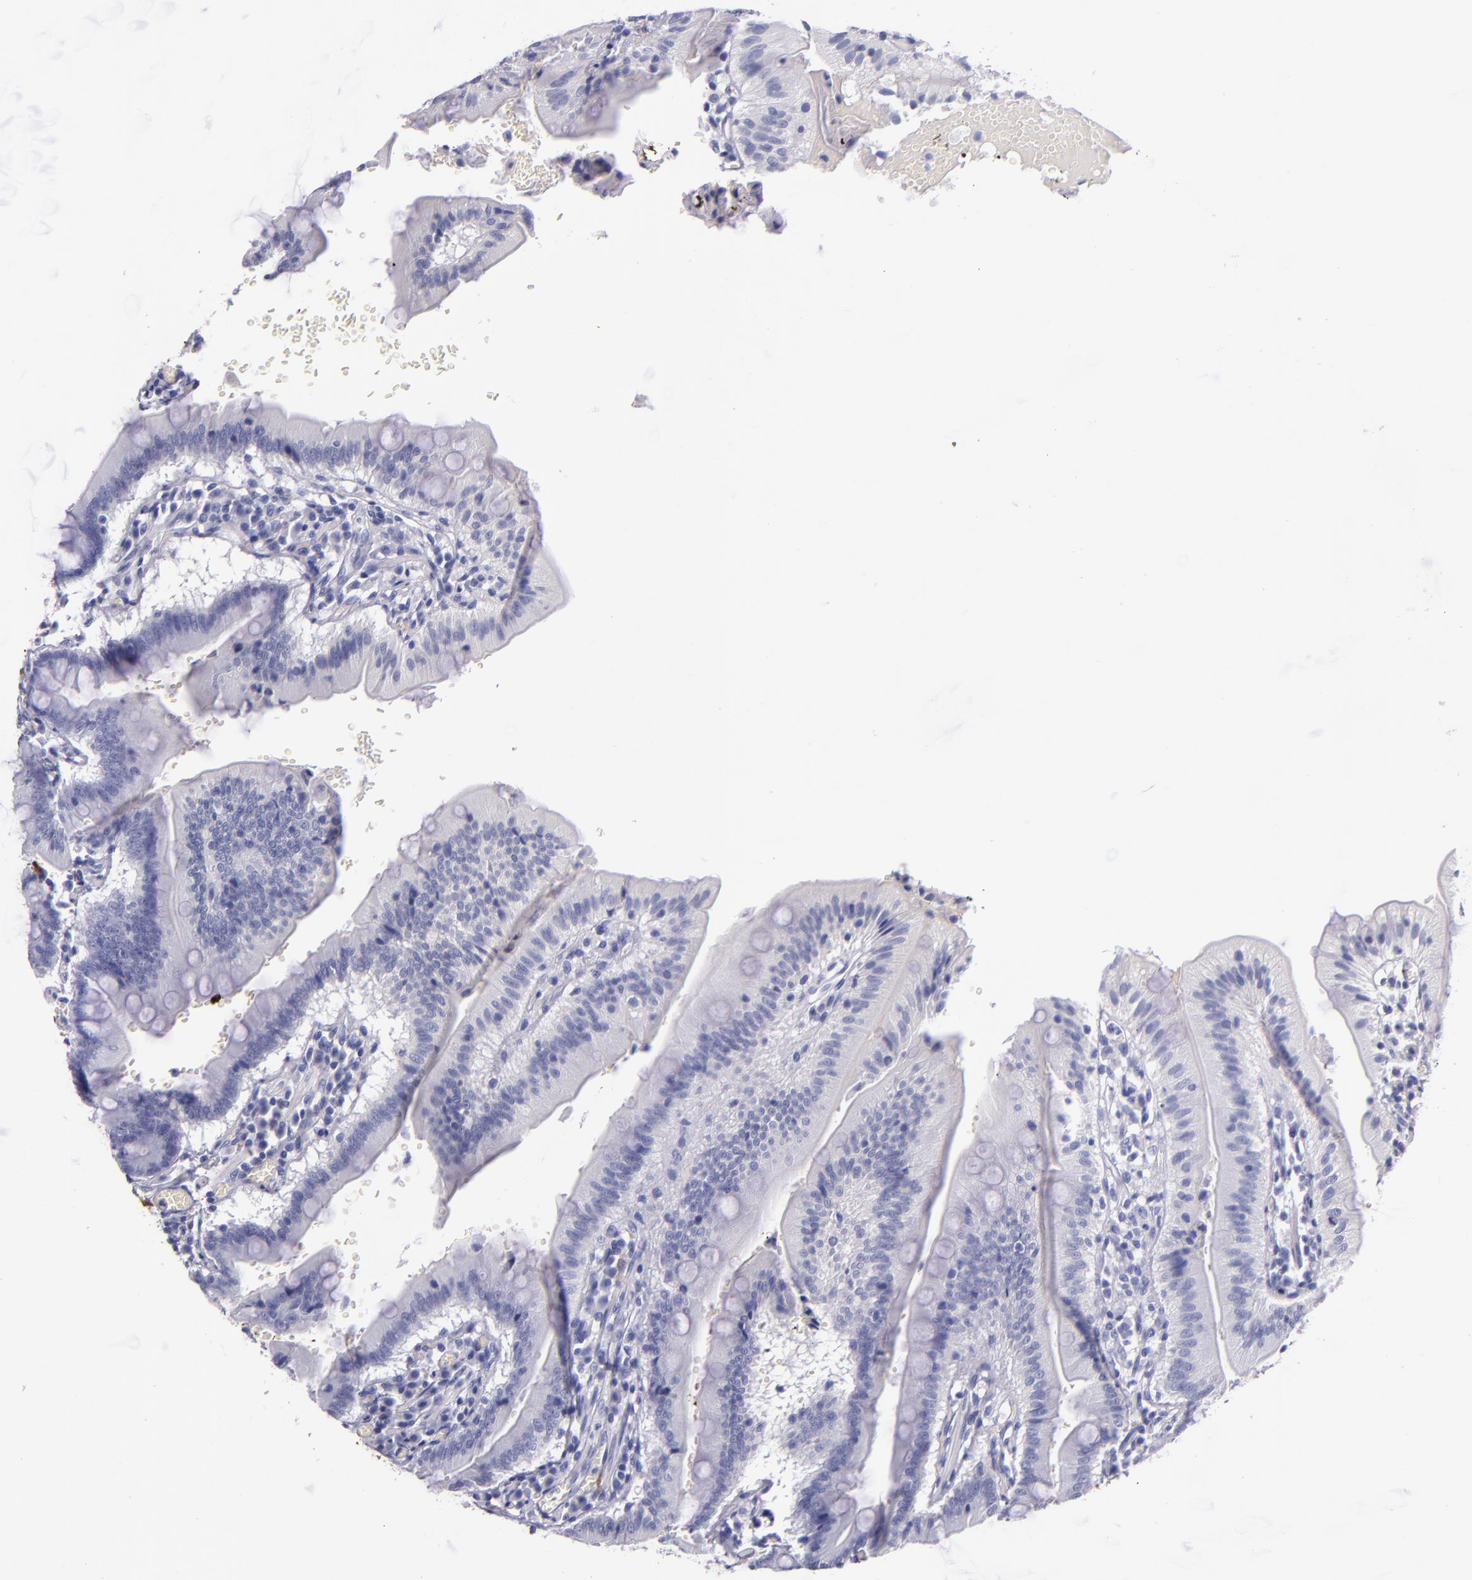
{"staining": {"intensity": "negative", "quantity": "none", "location": "none"}, "tissue": "small intestine", "cell_type": "Glandular cells", "image_type": "normal", "snomed": [{"axis": "morphology", "description": "Normal tissue, NOS"}, {"axis": "topography", "description": "Small intestine"}], "caption": "The micrograph exhibits no staining of glandular cells in normal small intestine.", "gene": "F13A1", "patient": {"sex": "male", "age": 71}}